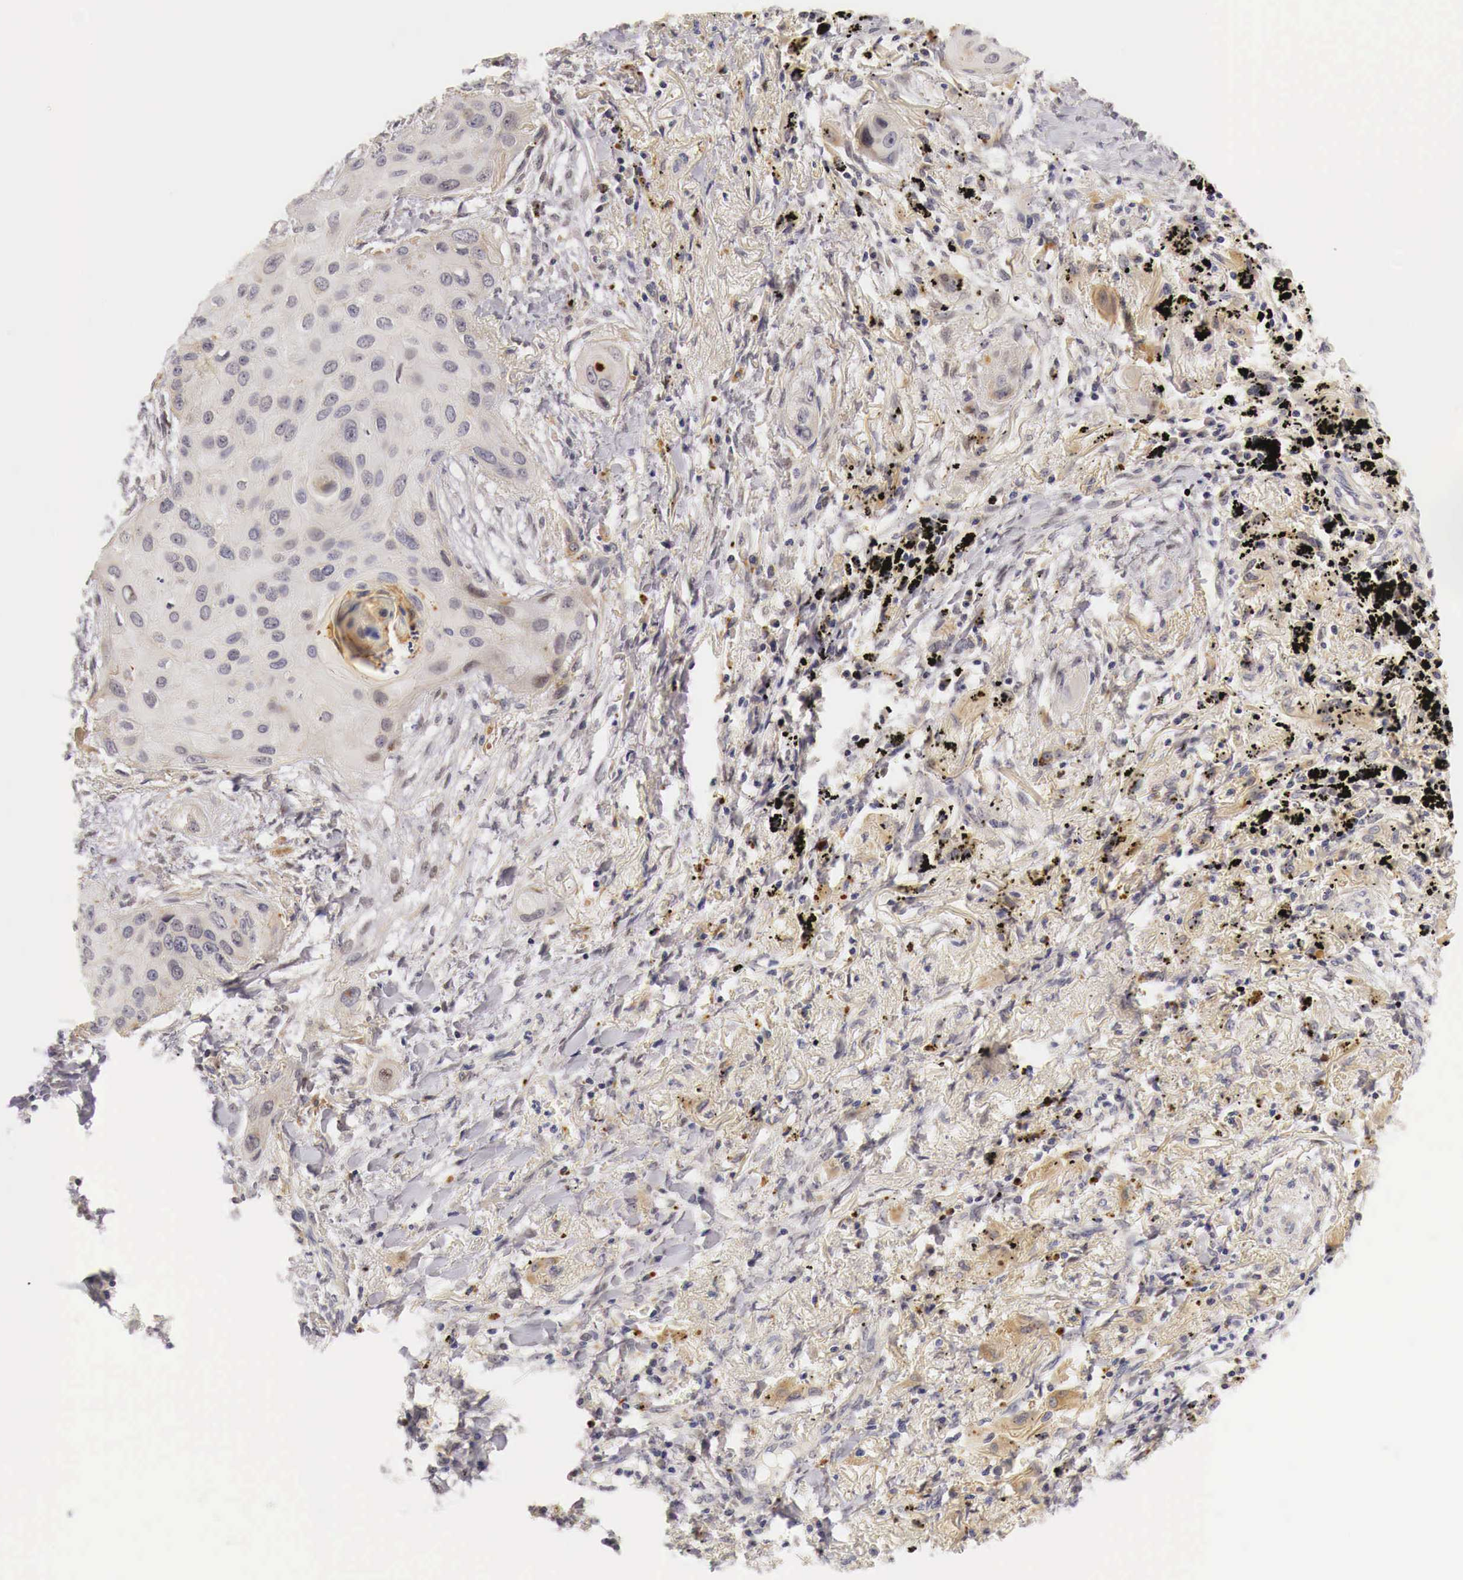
{"staining": {"intensity": "weak", "quantity": "<25%", "location": "cytoplasmic/membranous,nuclear"}, "tissue": "lung cancer", "cell_type": "Tumor cells", "image_type": "cancer", "snomed": [{"axis": "morphology", "description": "Squamous cell carcinoma, NOS"}, {"axis": "topography", "description": "Lung"}], "caption": "Immunohistochemistry (IHC) photomicrograph of neoplastic tissue: lung squamous cell carcinoma stained with DAB reveals no significant protein expression in tumor cells.", "gene": "CASP3", "patient": {"sex": "male", "age": 71}}